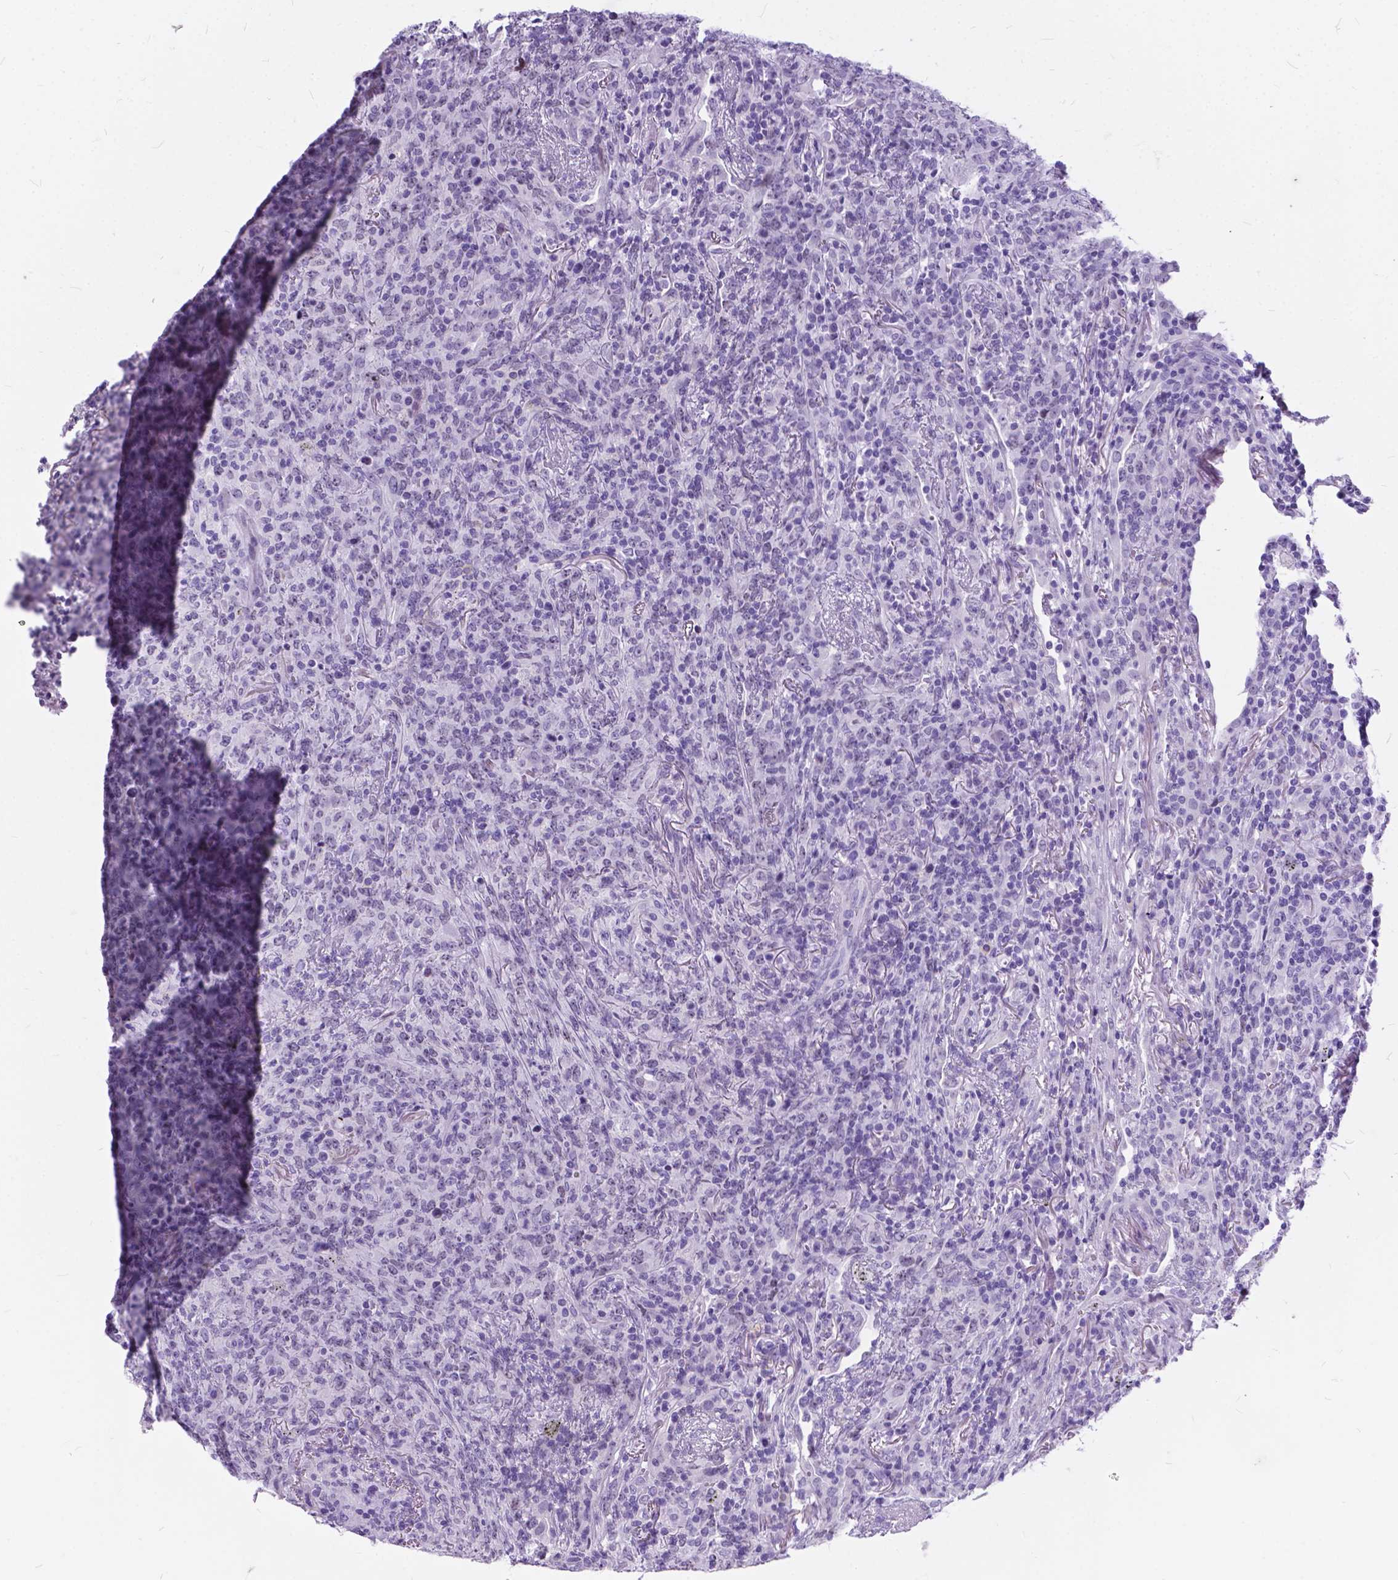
{"staining": {"intensity": "negative", "quantity": "none", "location": "none"}, "tissue": "lymphoma", "cell_type": "Tumor cells", "image_type": "cancer", "snomed": [{"axis": "morphology", "description": "Malignant lymphoma, non-Hodgkin's type, High grade"}, {"axis": "topography", "description": "Lung"}], "caption": "This is an IHC micrograph of human lymphoma. There is no staining in tumor cells.", "gene": "BSND", "patient": {"sex": "male", "age": 79}}